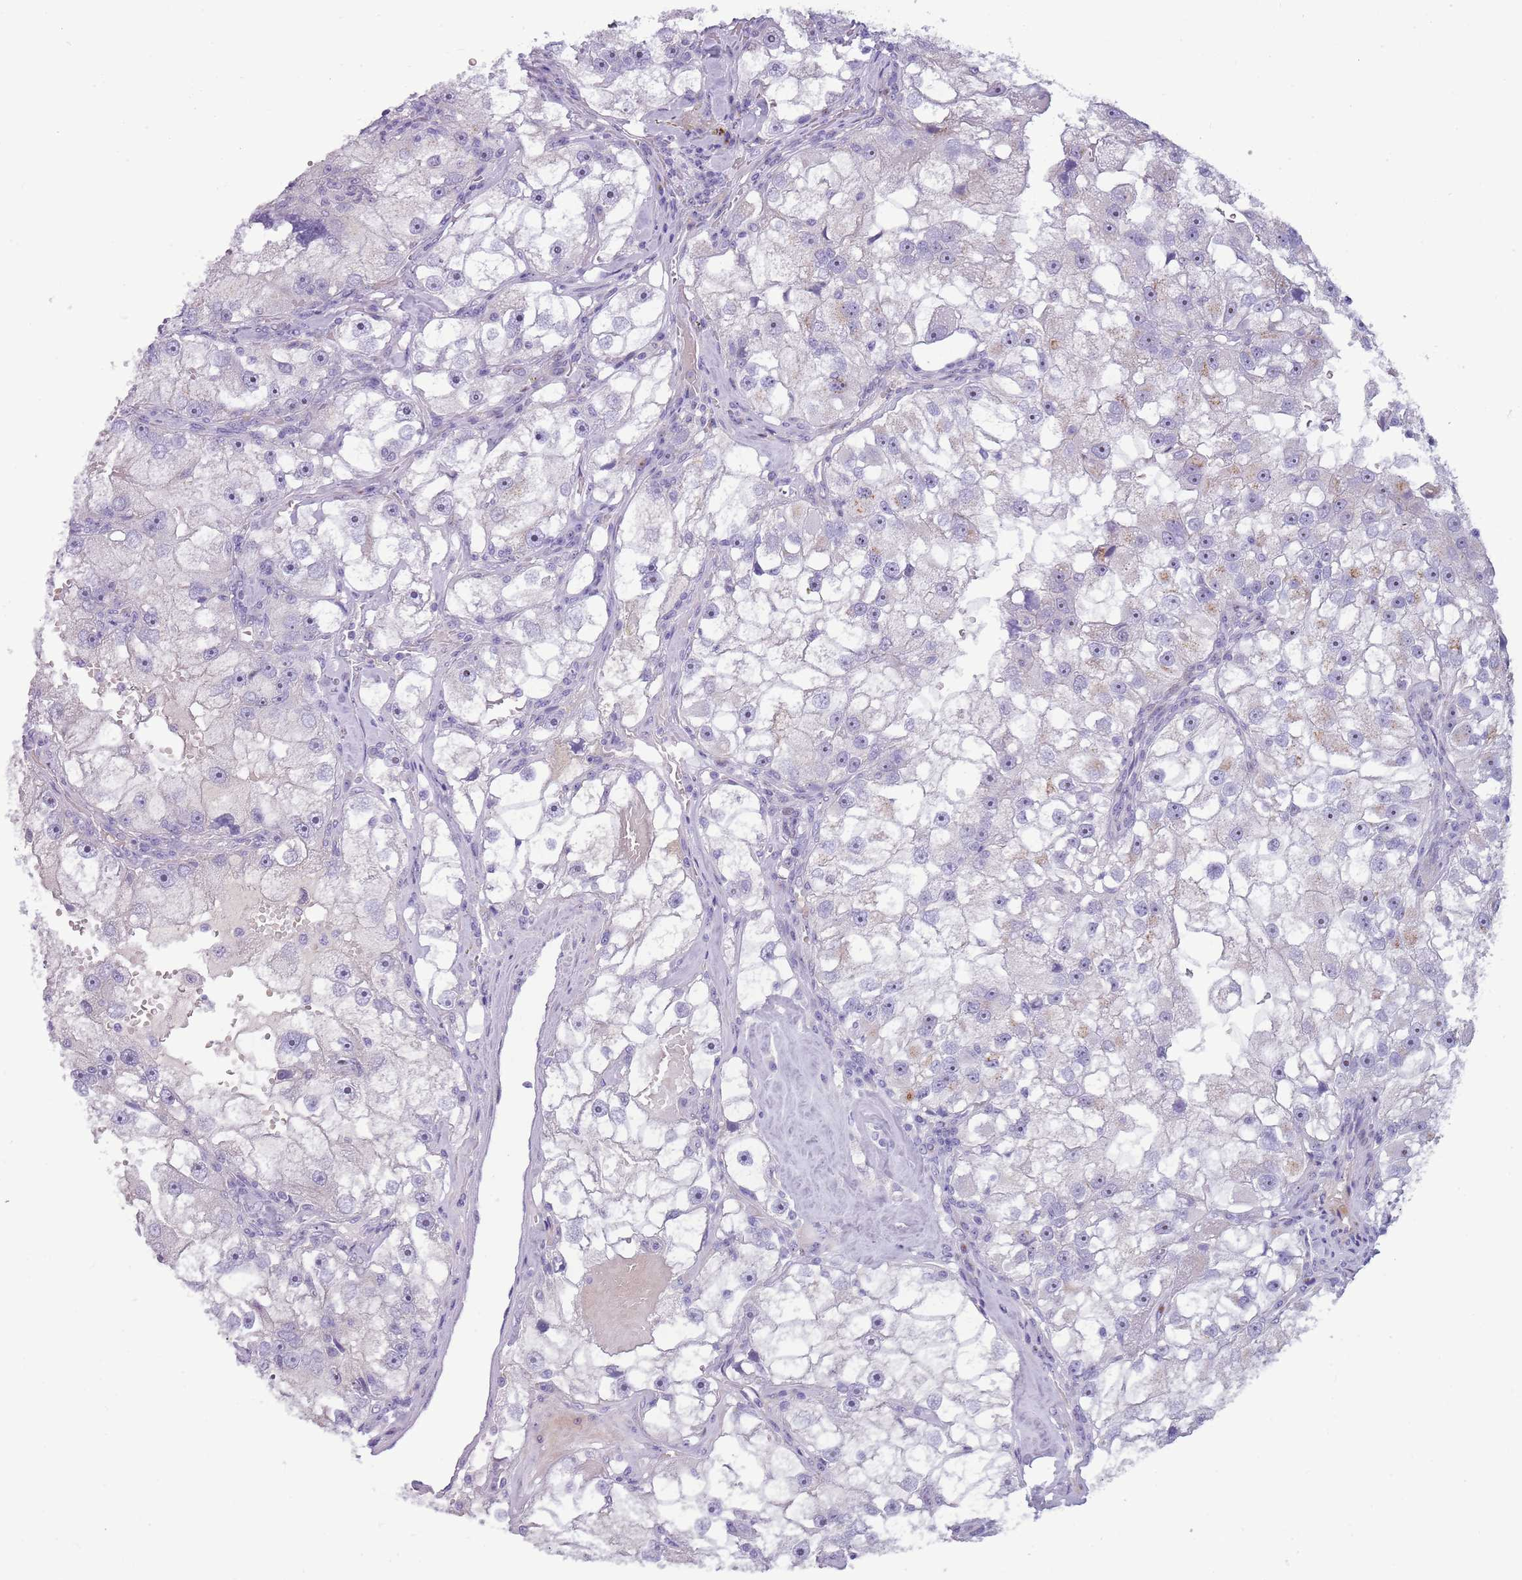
{"staining": {"intensity": "negative", "quantity": "none", "location": "none"}, "tissue": "renal cancer", "cell_type": "Tumor cells", "image_type": "cancer", "snomed": [{"axis": "morphology", "description": "Adenocarcinoma, NOS"}, {"axis": "topography", "description": "Kidney"}], "caption": "A high-resolution photomicrograph shows IHC staining of renal adenocarcinoma, which demonstrates no significant expression in tumor cells. The staining was performed using DAB to visualize the protein expression in brown, while the nuclei were stained in blue with hematoxylin (Magnification: 20x).", "gene": "NBPF6", "patient": {"sex": "male", "age": 63}}